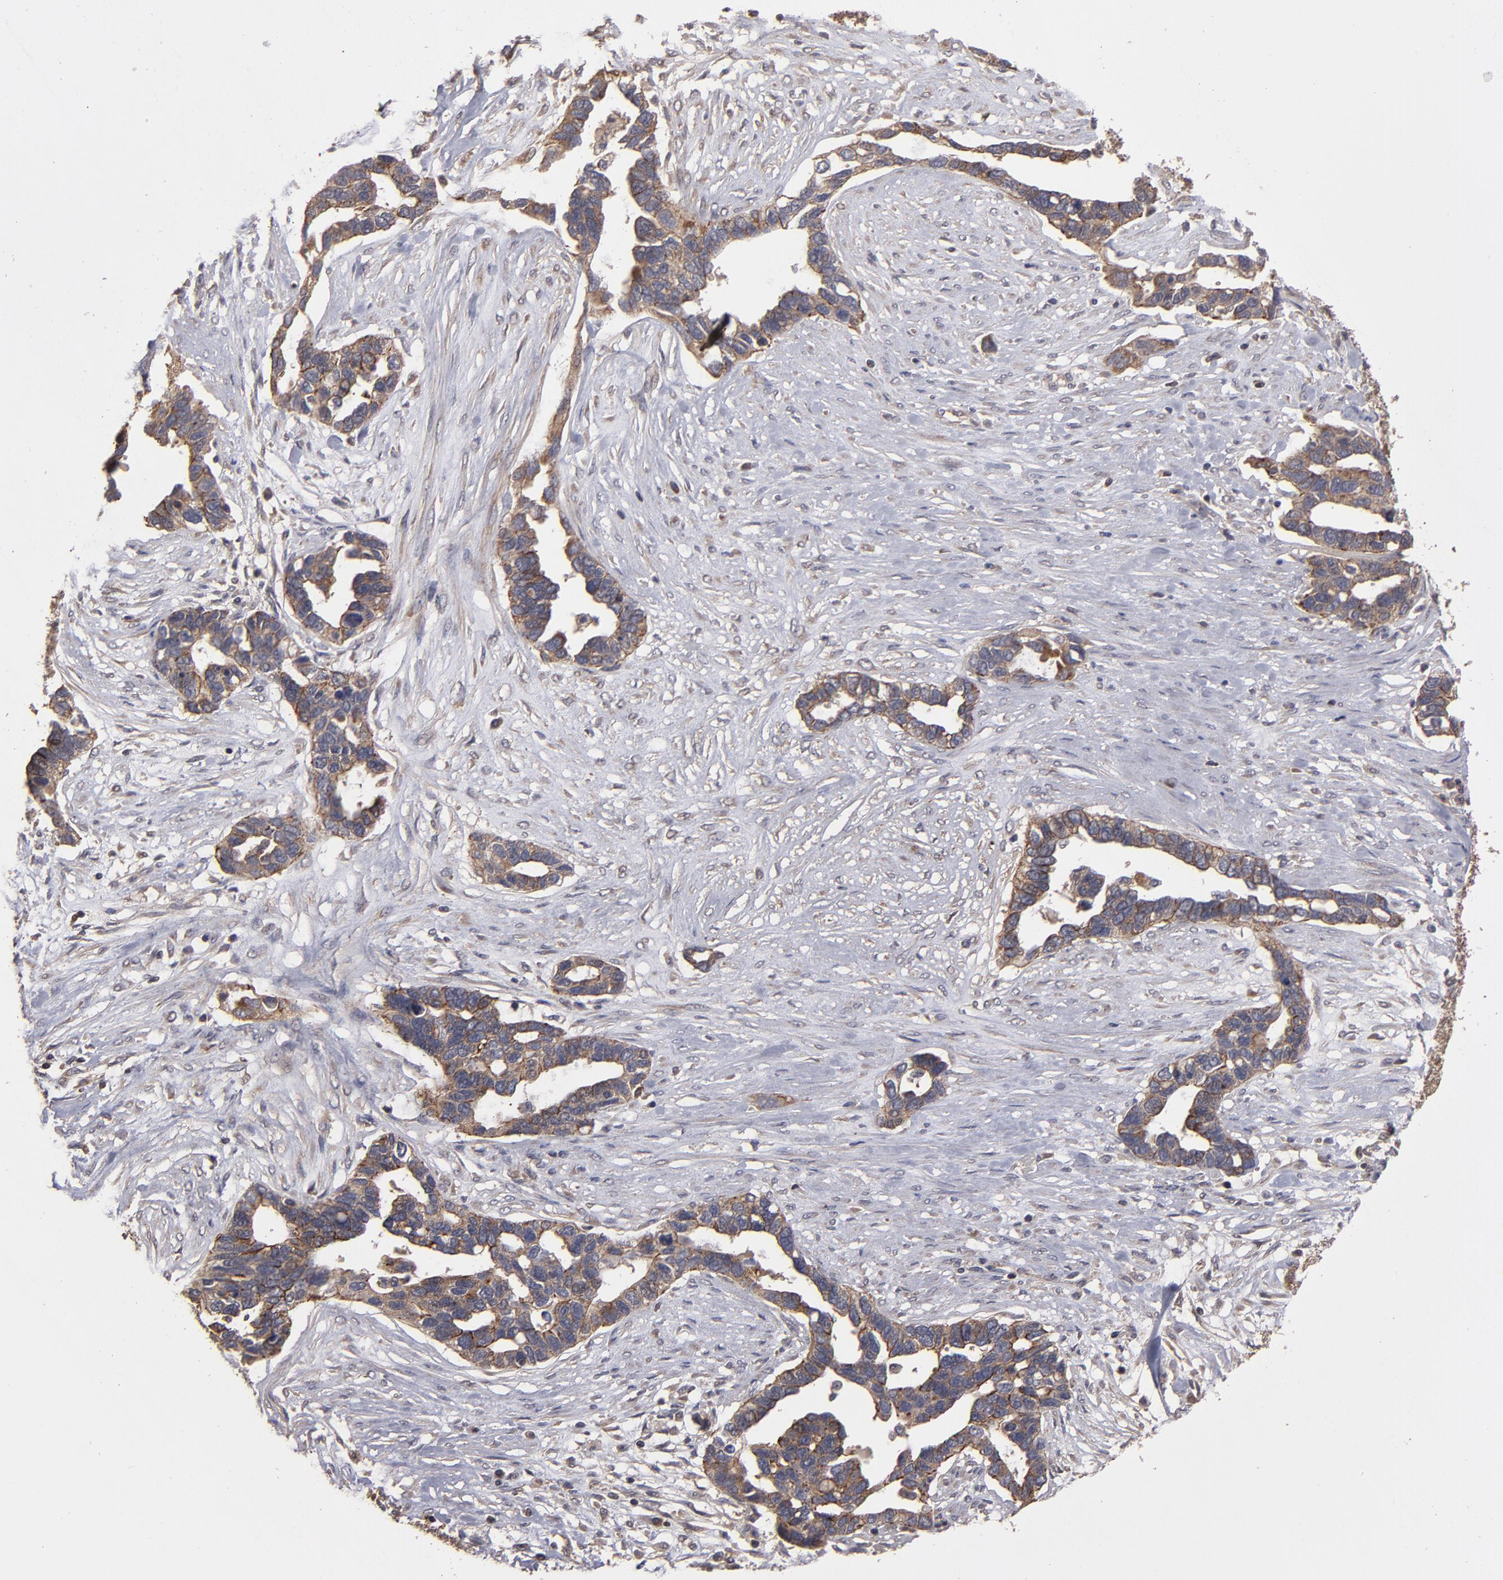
{"staining": {"intensity": "weak", "quantity": ">75%", "location": "cytoplasmic/membranous"}, "tissue": "ovarian cancer", "cell_type": "Tumor cells", "image_type": "cancer", "snomed": [{"axis": "morphology", "description": "Cystadenocarcinoma, serous, NOS"}, {"axis": "topography", "description": "Ovary"}], "caption": "IHC photomicrograph of neoplastic tissue: human ovarian cancer stained using immunohistochemistry (IHC) exhibits low levels of weak protein expression localized specifically in the cytoplasmic/membranous of tumor cells, appearing as a cytoplasmic/membranous brown color.", "gene": "RPS6KA6", "patient": {"sex": "female", "age": 54}}